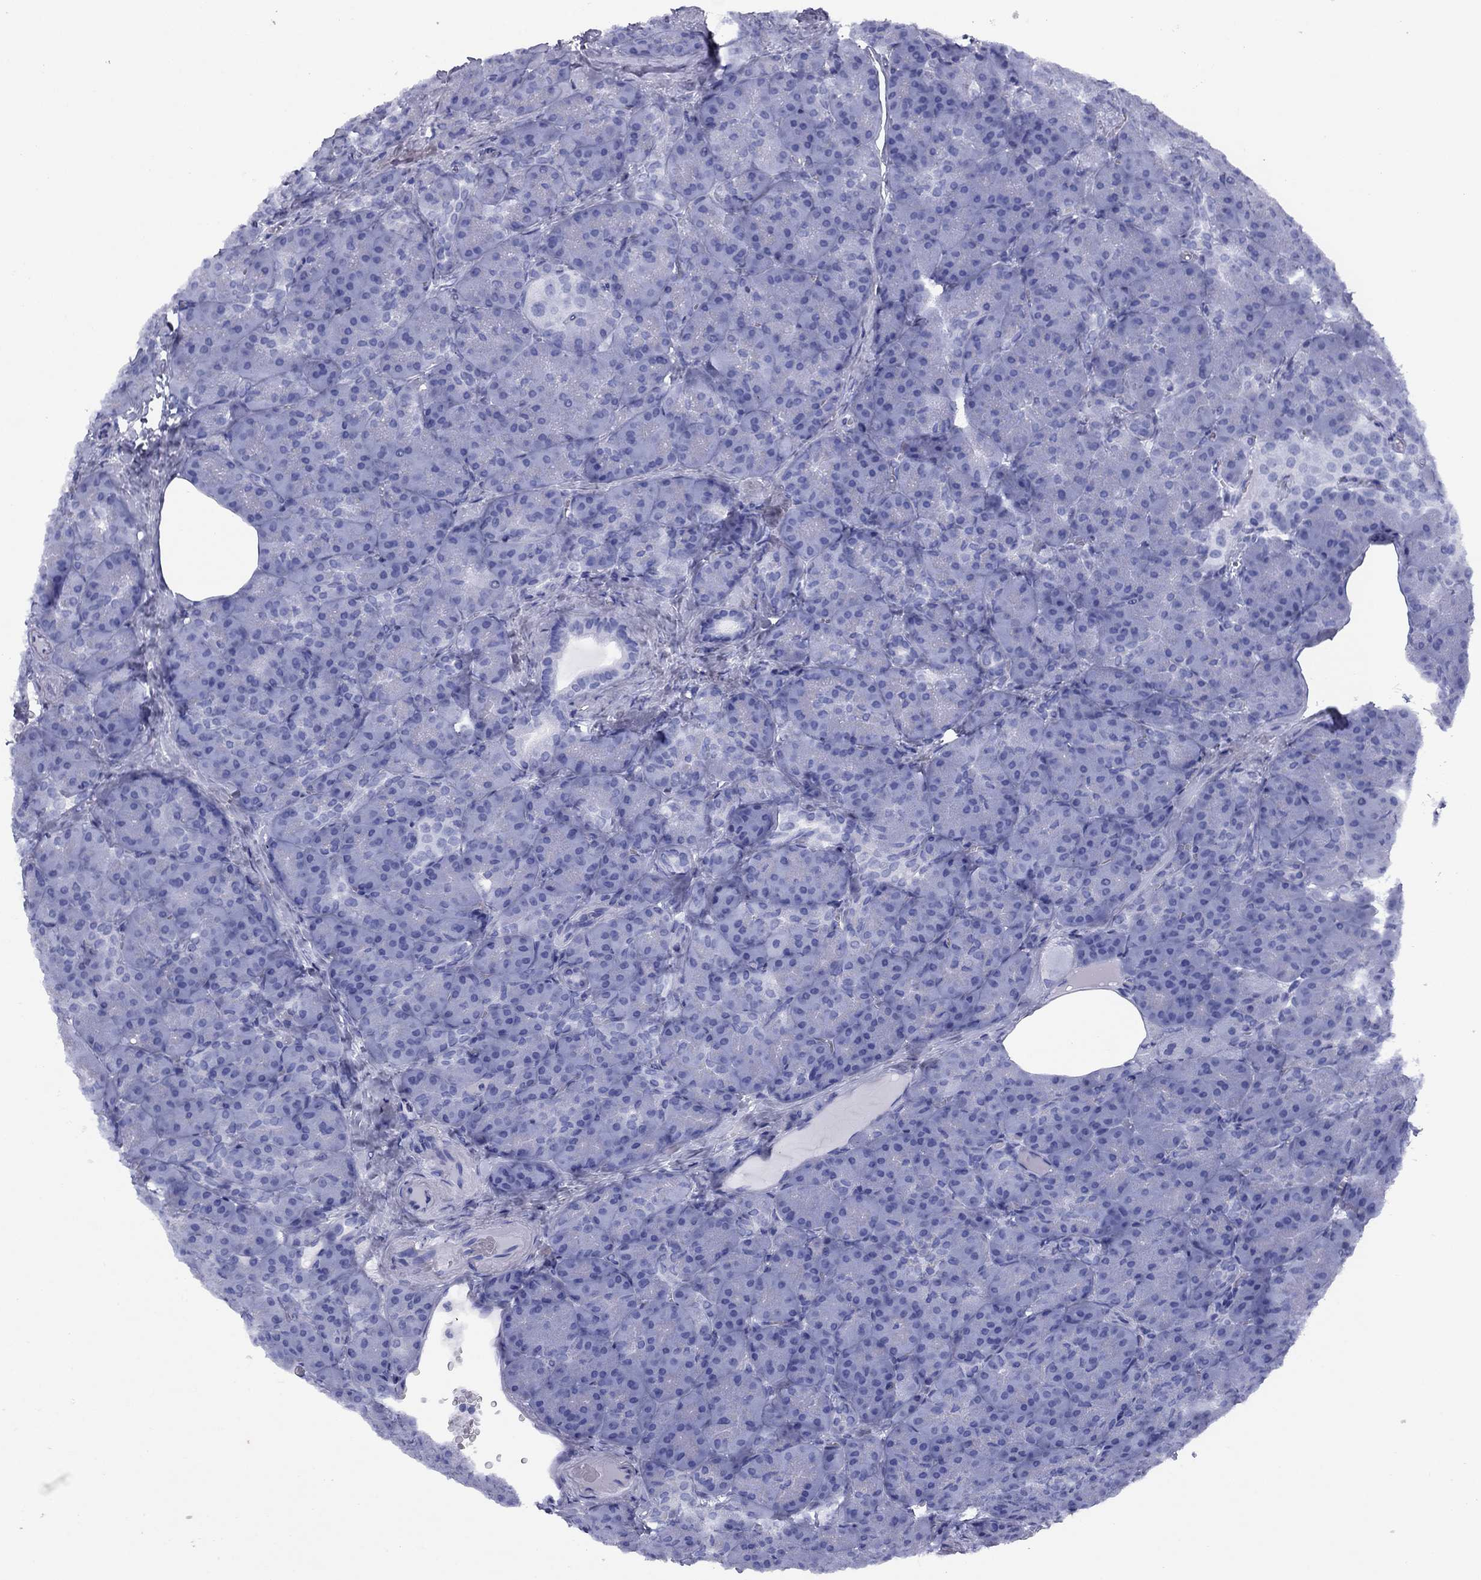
{"staining": {"intensity": "negative", "quantity": "none", "location": "none"}, "tissue": "pancreas", "cell_type": "Exocrine glandular cells", "image_type": "normal", "snomed": [{"axis": "morphology", "description": "Normal tissue, NOS"}, {"axis": "topography", "description": "Pancreas"}], "caption": "The image displays no significant expression in exocrine glandular cells of pancreas. (DAB immunohistochemistry (IHC) with hematoxylin counter stain).", "gene": "HAO1", "patient": {"sex": "male", "age": 57}}